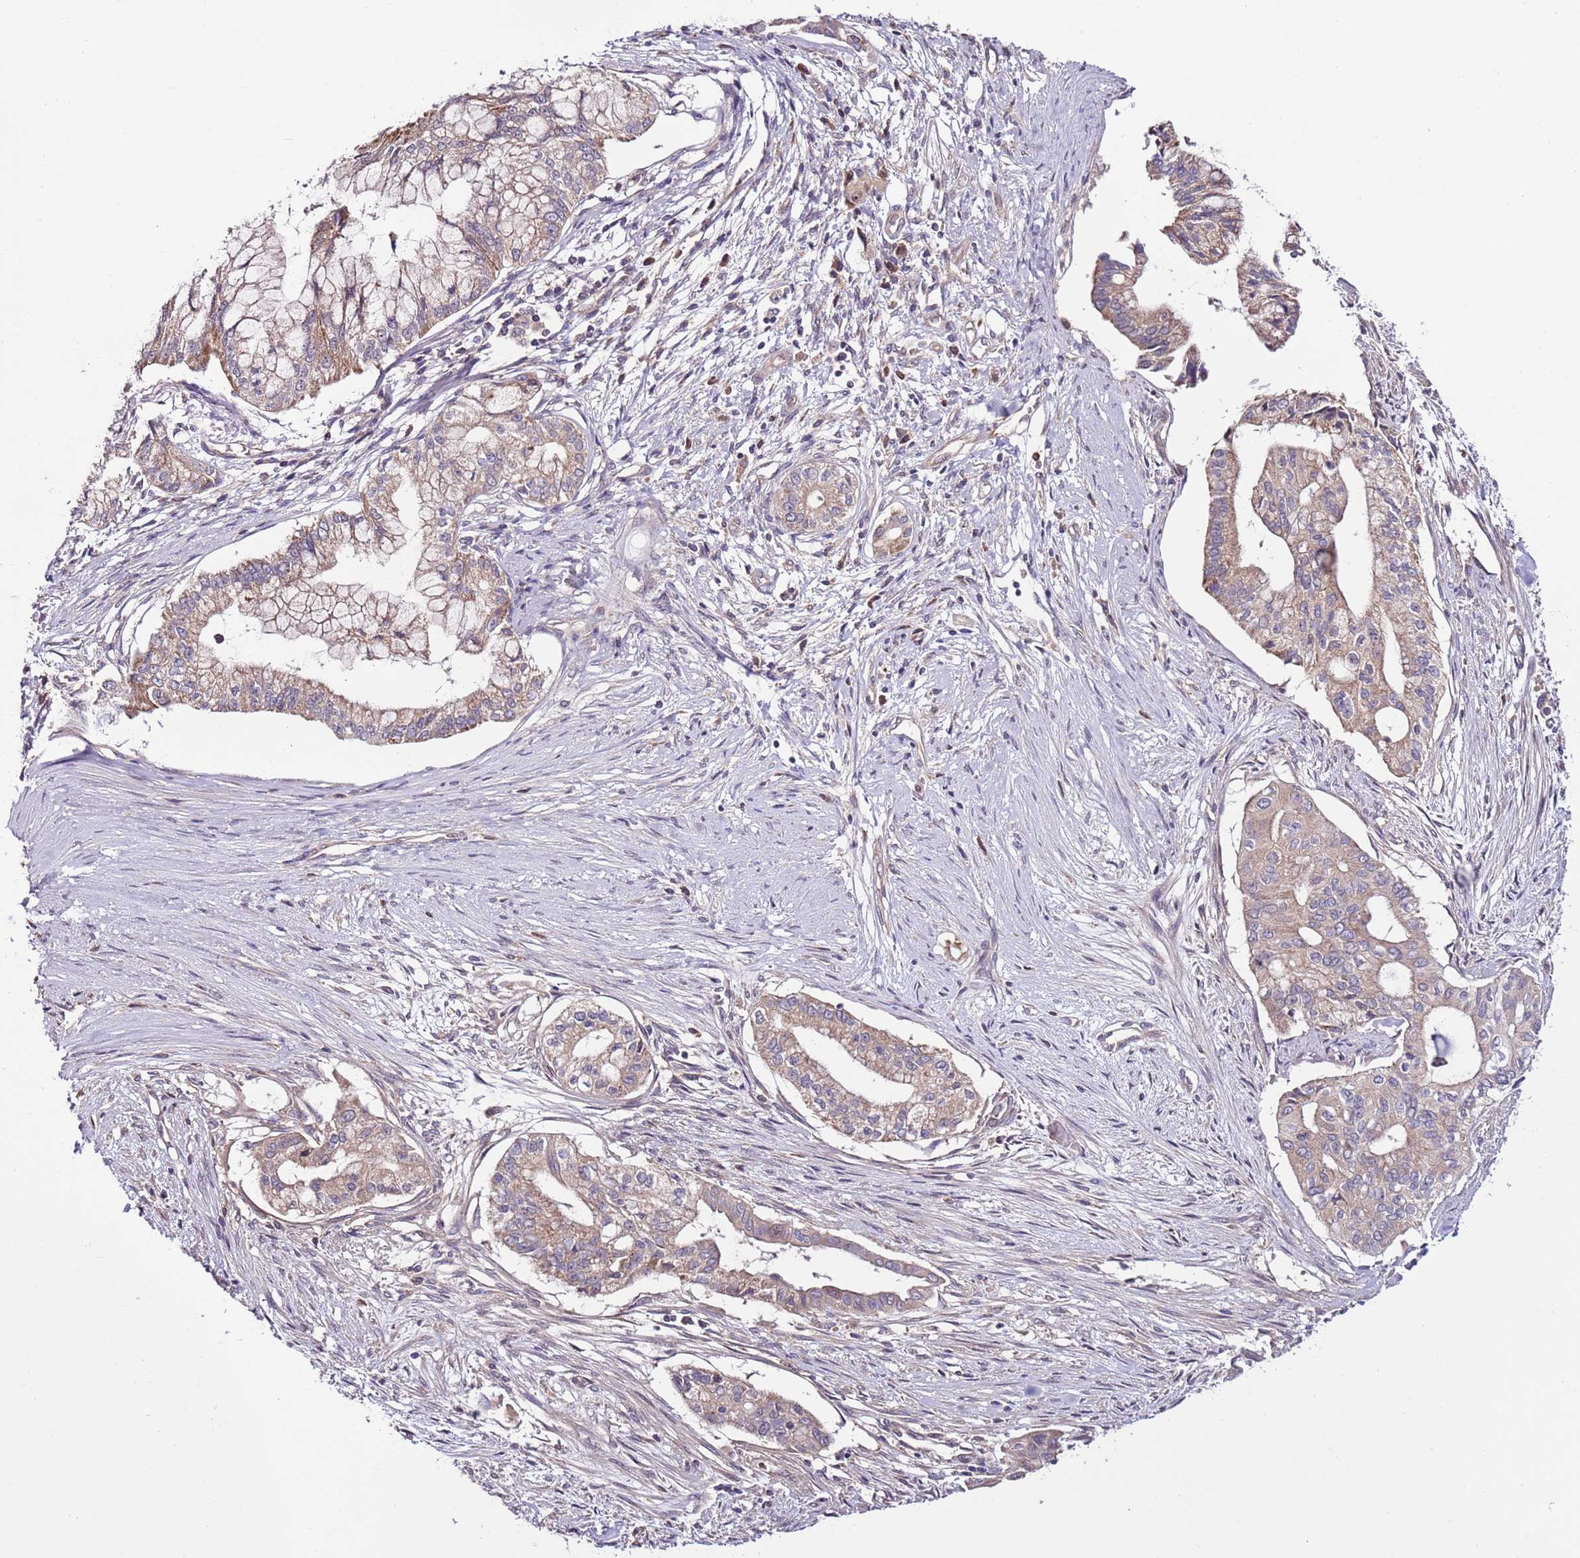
{"staining": {"intensity": "moderate", "quantity": ">75%", "location": "cytoplasmic/membranous"}, "tissue": "pancreatic cancer", "cell_type": "Tumor cells", "image_type": "cancer", "snomed": [{"axis": "morphology", "description": "Adenocarcinoma, NOS"}, {"axis": "topography", "description": "Pancreas"}], "caption": "Pancreatic cancer (adenocarcinoma) was stained to show a protein in brown. There is medium levels of moderate cytoplasmic/membranous expression in approximately >75% of tumor cells. (DAB IHC, brown staining for protein, blue staining for nuclei).", "gene": "SMG1", "patient": {"sex": "male", "age": 46}}